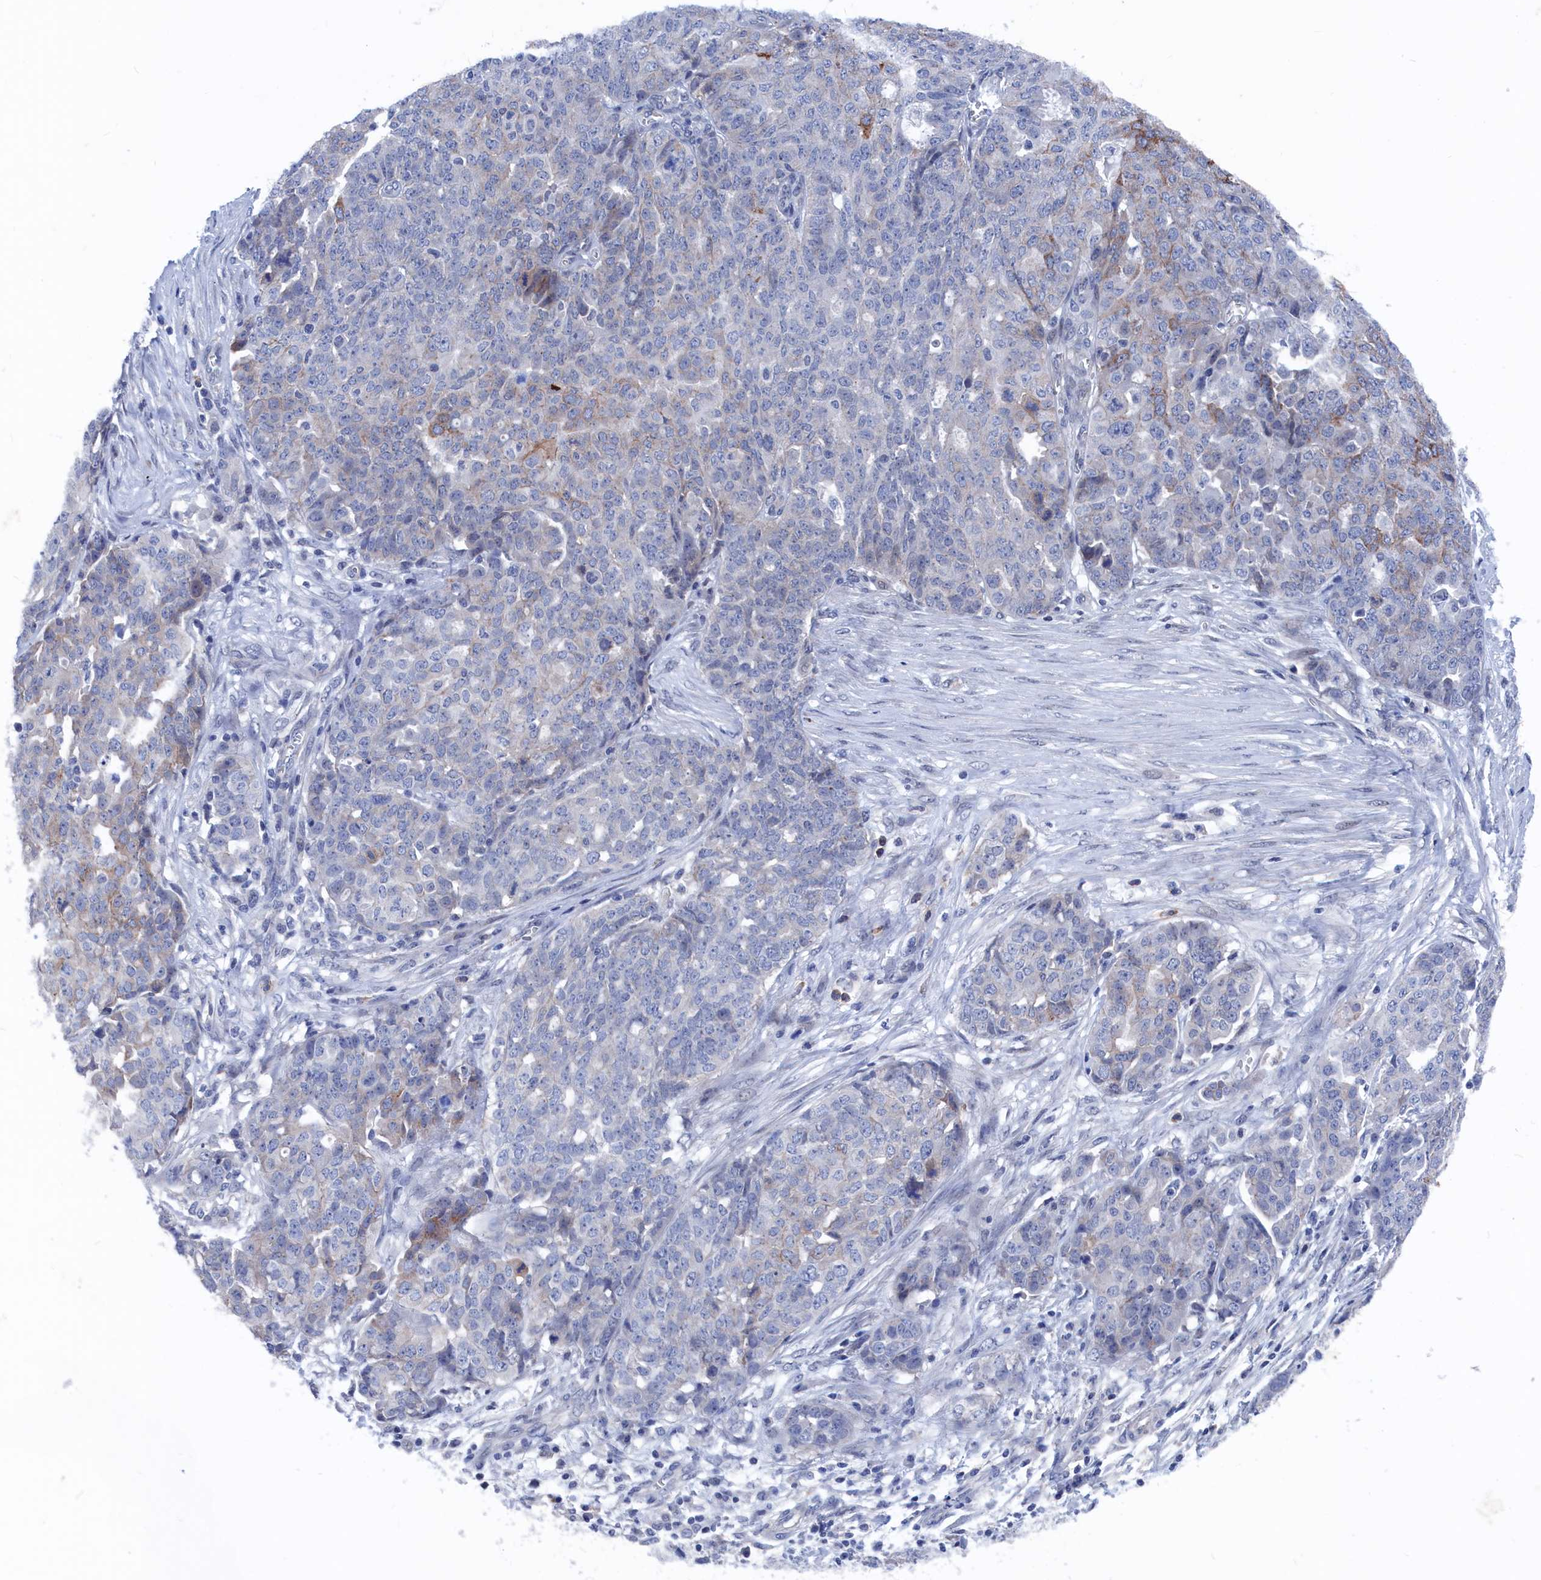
{"staining": {"intensity": "moderate", "quantity": "<25%", "location": "cytoplasmic/membranous"}, "tissue": "ovarian cancer", "cell_type": "Tumor cells", "image_type": "cancer", "snomed": [{"axis": "morphology", "description": "Cystadenocarcinoma, serous, NOS"}, {"axis": "topography", "description": "Soft tissue"}, {"axis": "topography", "description": "Ovary"}], "caption": "Immunohistochemistry (IHC) of serous cystadenocarcinoma (ovarian) exhibits low levels of moderate cytoplasmic/membranous positivity in about <25% of tumor cells. The staining was performed using DAB, with brown indicating positive protein expression. Nuclei are stained blue with hematoxylin.", "gene": "MARCHF3", "patient": {"sex": "female", "age": 57}}